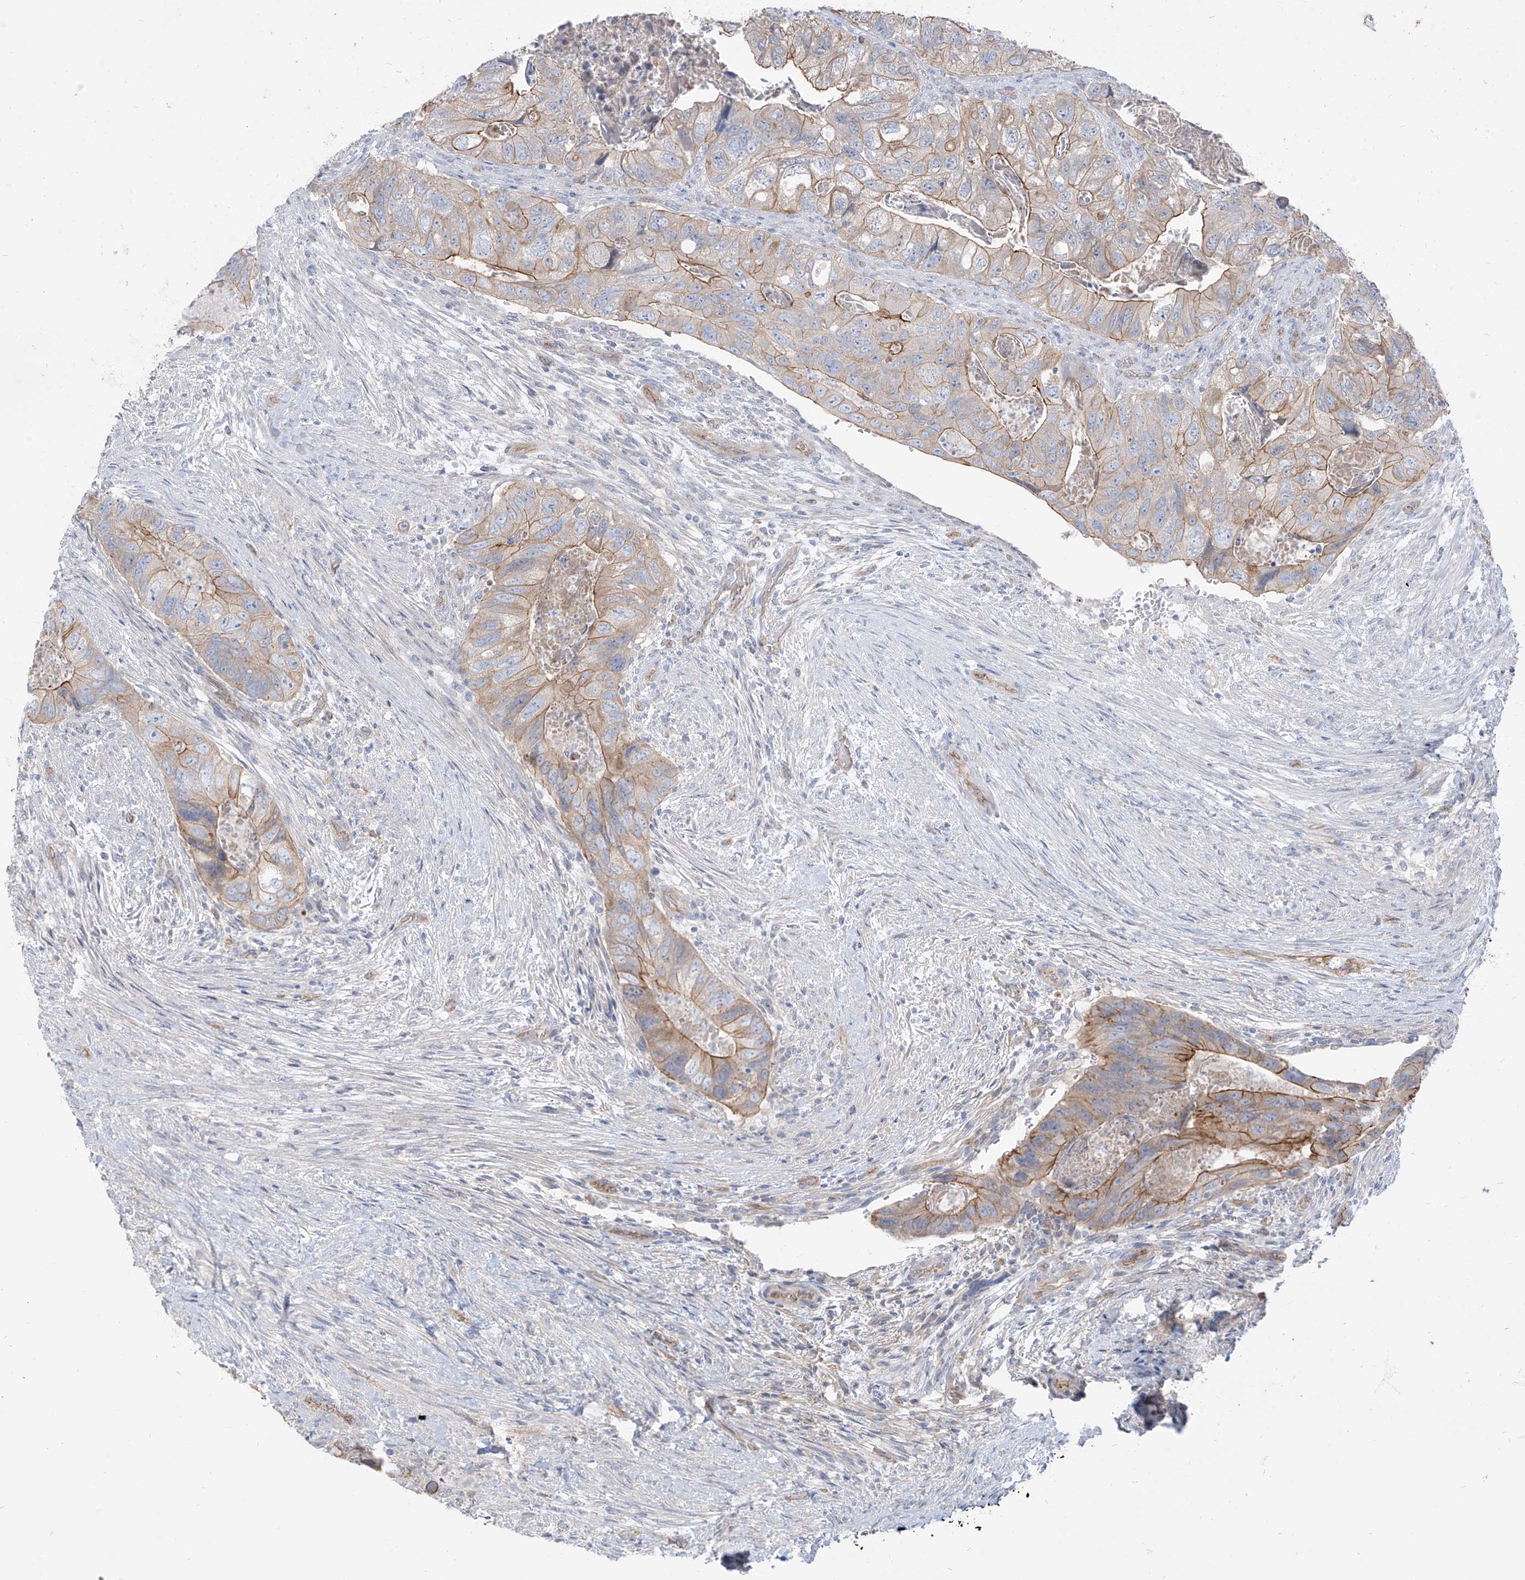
{"staining": {"intensity": "moderate", "quantity": "25%-75%", "location": "cytoplasmic/membranous"}, "tissue": "colorectal cancer", "cell_type": "Tumor cells", "image_type": "cancer", "snomed": [{"axis": "morphology", "description": "Adenocarcinoma, NOS"}, {"axis": "topography", "description": "Rectum"}], "caption": "The micrograph displays immunohistochemical staining of colorectal adenocarcinoma. There is moderate cytoplasmic/membranous positivity is appreciated in about 25%-75% of tumor cells. Immunohistochemistry (ihc) stains the protein of interest in brown and the nuclei are stained blue.", "gene": "EPHX4", "patient": {"sex": "male", "age": 63}}